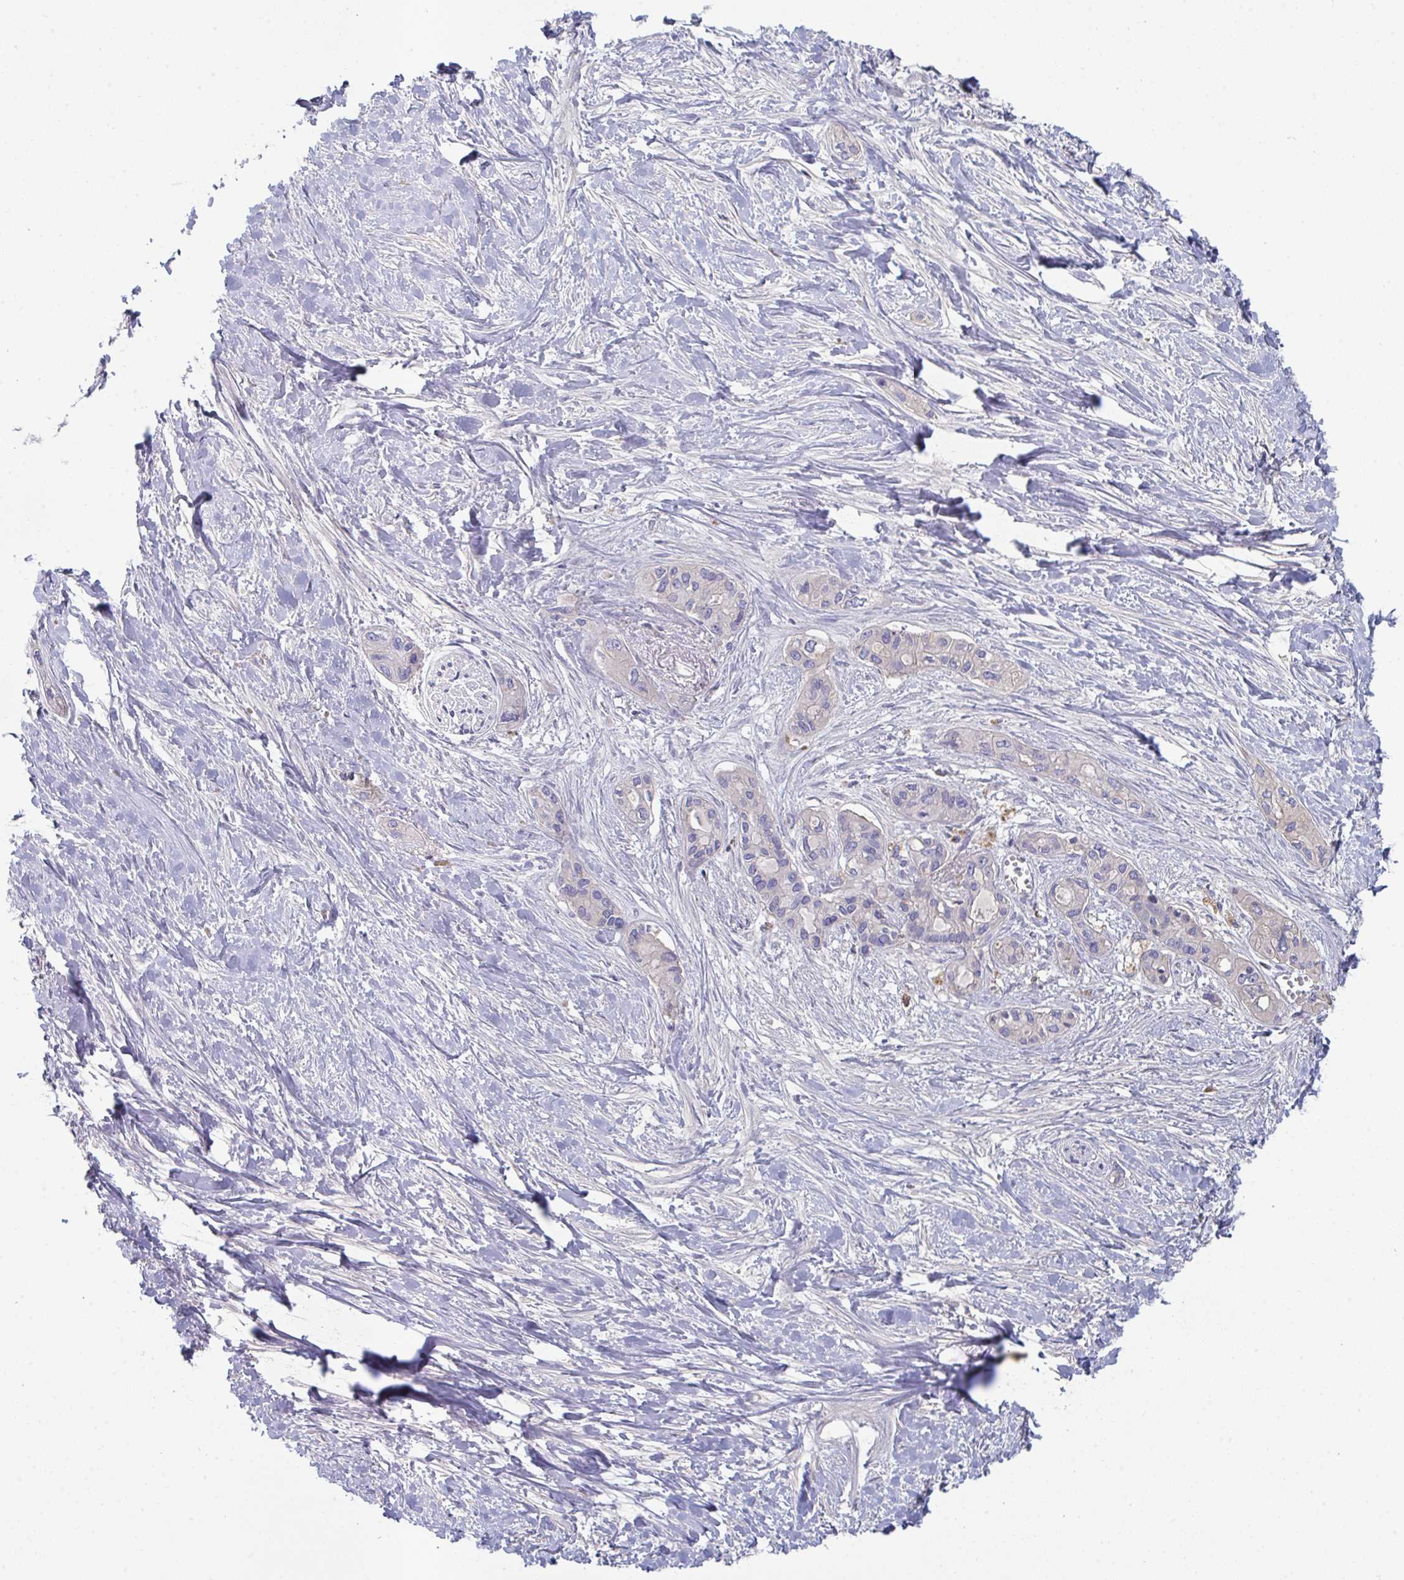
{"staining": {"intensity": "negative", "quantity": "none", "location": "none"}, "tissue": "pancreatic cancer", "cell_type": "Tumor cells", "image_type": "cancer", "snomed": [{"axis": "morphology", "description": "Adenocarcinoma, NOS"}, {"axis": "topography", "description": "Pancreas"}], "caption": "Tumor cells are negative for protein expression in human pancreatic cancer (adenocarcinoma).", "gene": "HGFAC", "patient": {"sex": "female", "age": 50}}